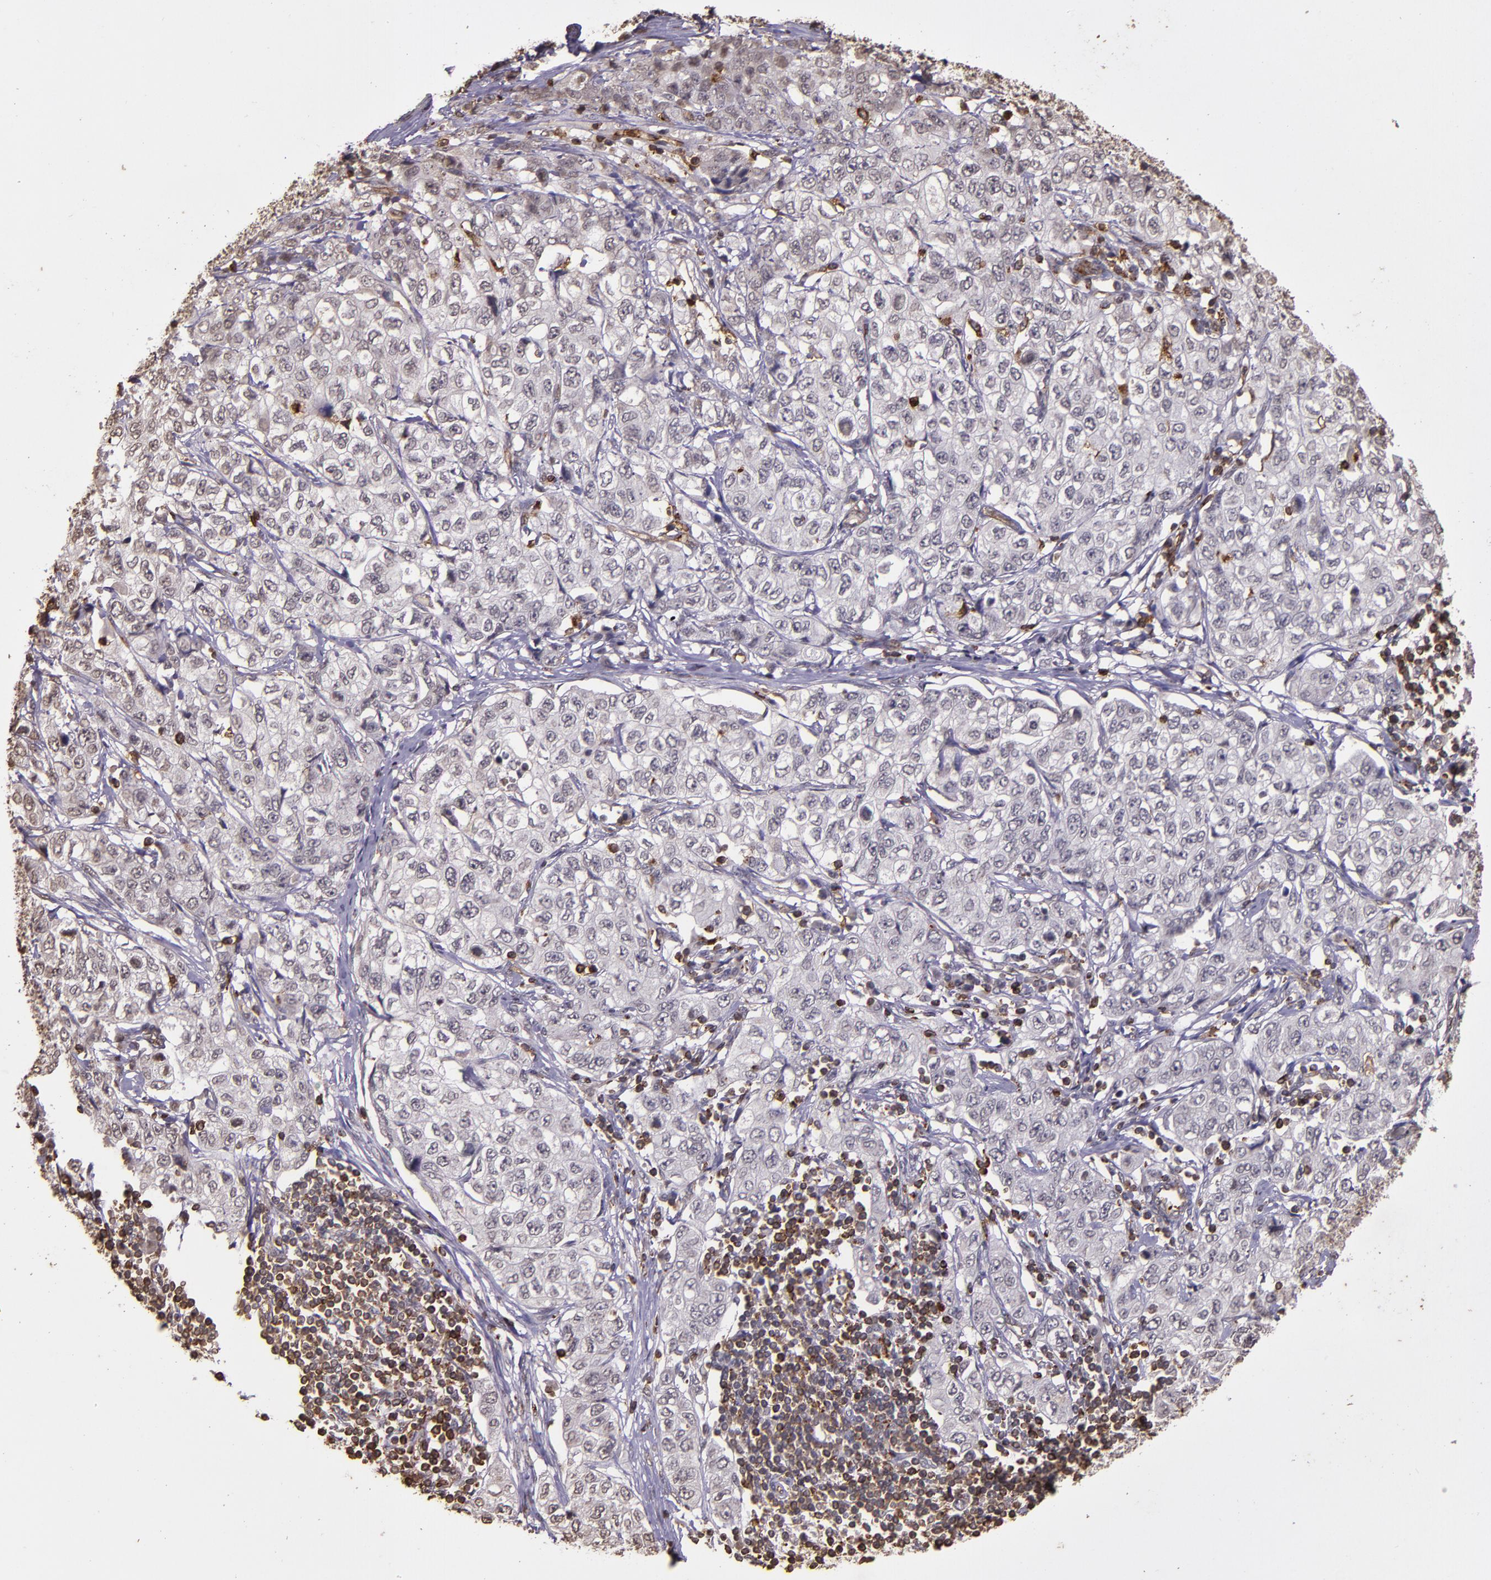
{"staining": {"intensity": "negative", "quantity": "none", "location": "none"}, "tissue": "stomach cancer", "cell_type": "Tumor cells", "image_type": "cancer", "snomed": [{"axis": "morphology", "description": "Adenocarcinoma, NOS"}, {"axis": "topography", "description": "Stomach"}], "caption": "A histopathology image of human adenocarcinoma (stomach) is negative for staining in tumor cells.", "gene": "SLC2A3", "patient": {"sex": "male", "age": 48}}